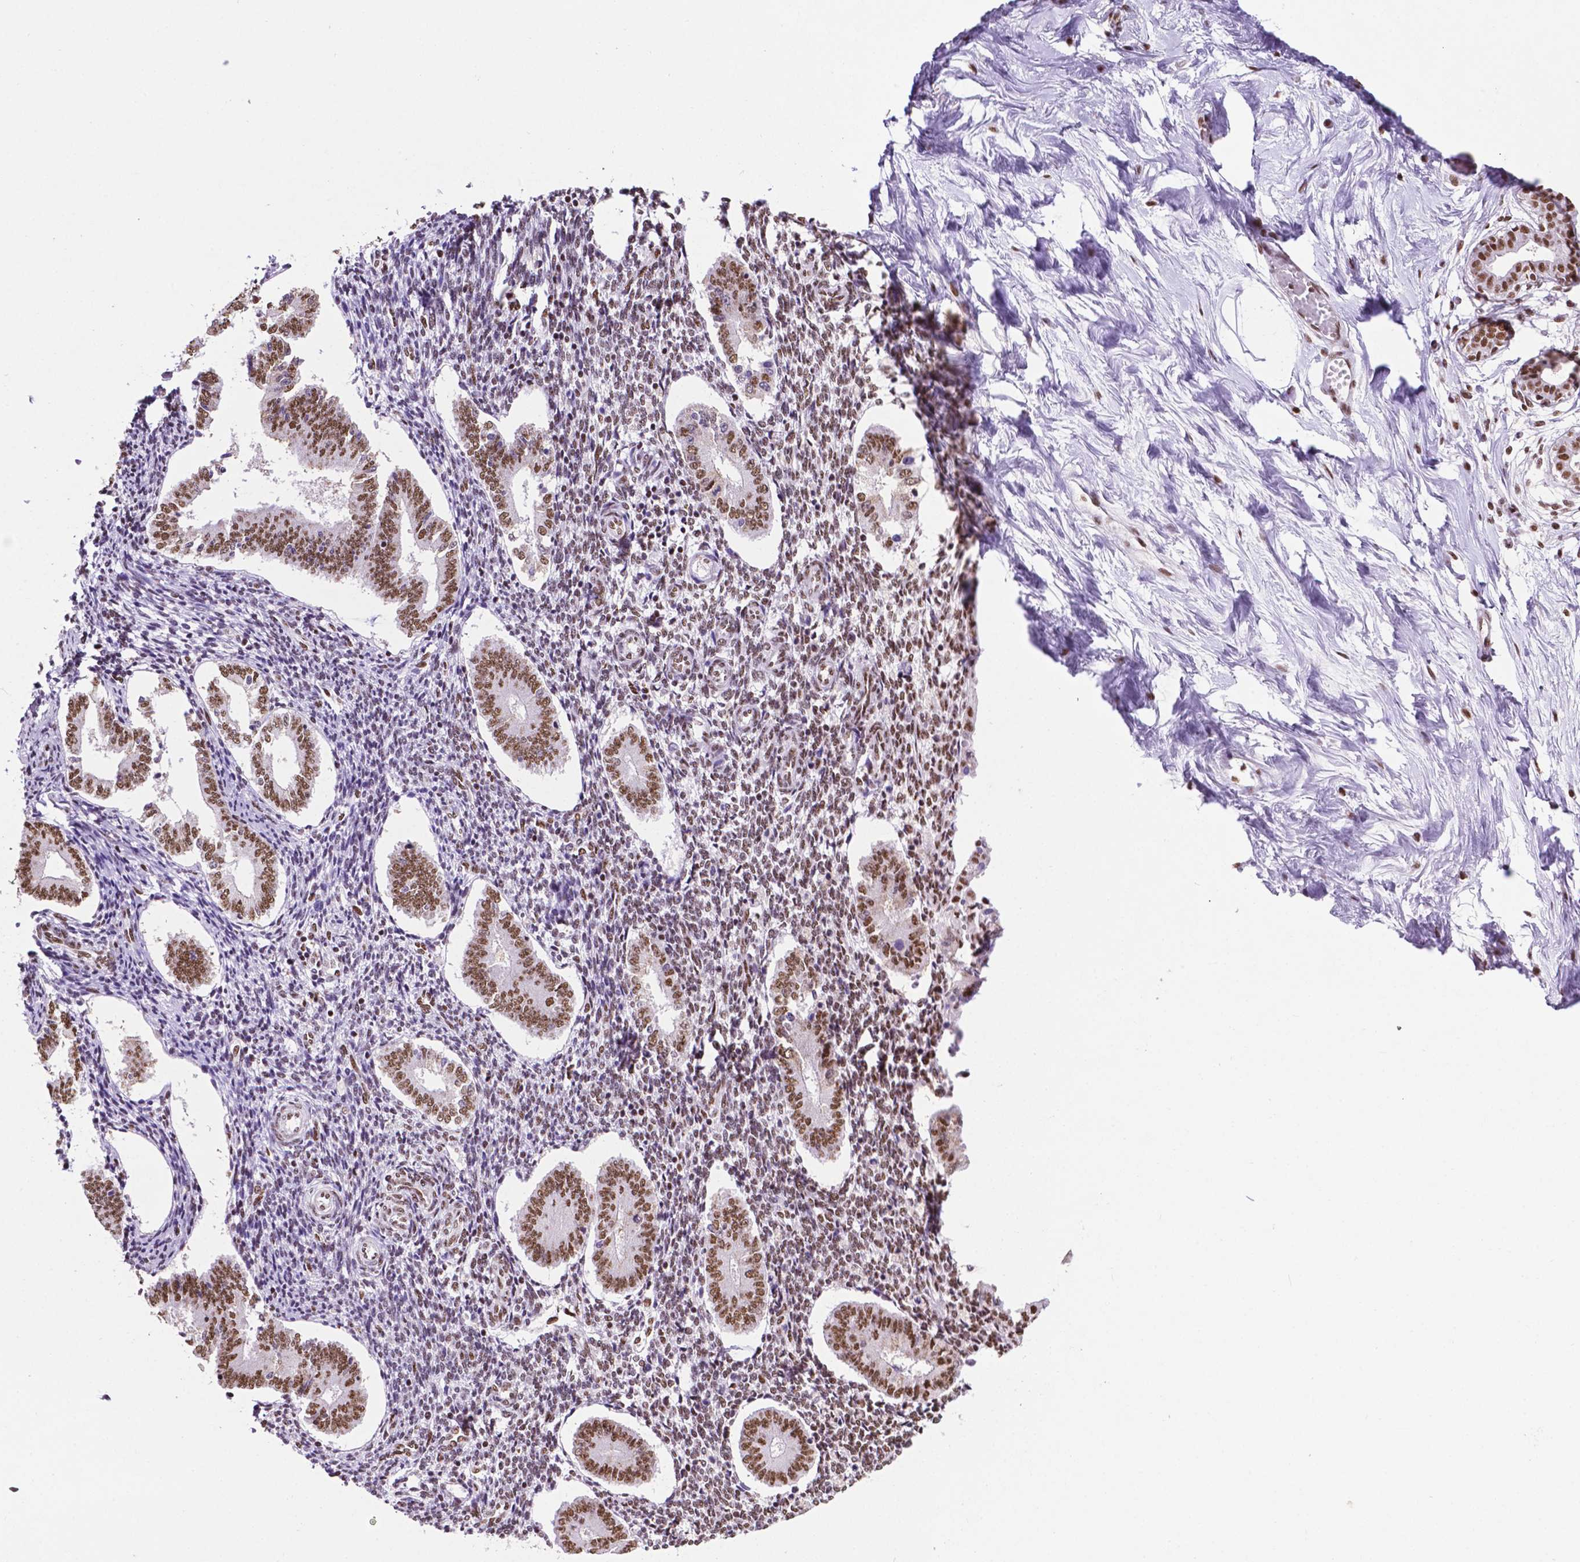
{"staining": {"intensity": "moderate", "quantity": "25%-75%", "location": "nuclear"}, "tissue": "endometrium", "cell_type": "Cells in endometrial stroma", "image_type": "normal", "snomed": [{"axis": "morphology", "description": "Normal tissue, NOS"}, {"axis": "topography", "description": "Endometrium"}], "caption": "Protein staining demonstrates moderate nuclear expression in about 25%-75% of cells in endometrial stroma in benign endometrium.", "gene": "CCAR2", "patient": {"sex": "female", "age": 40}}